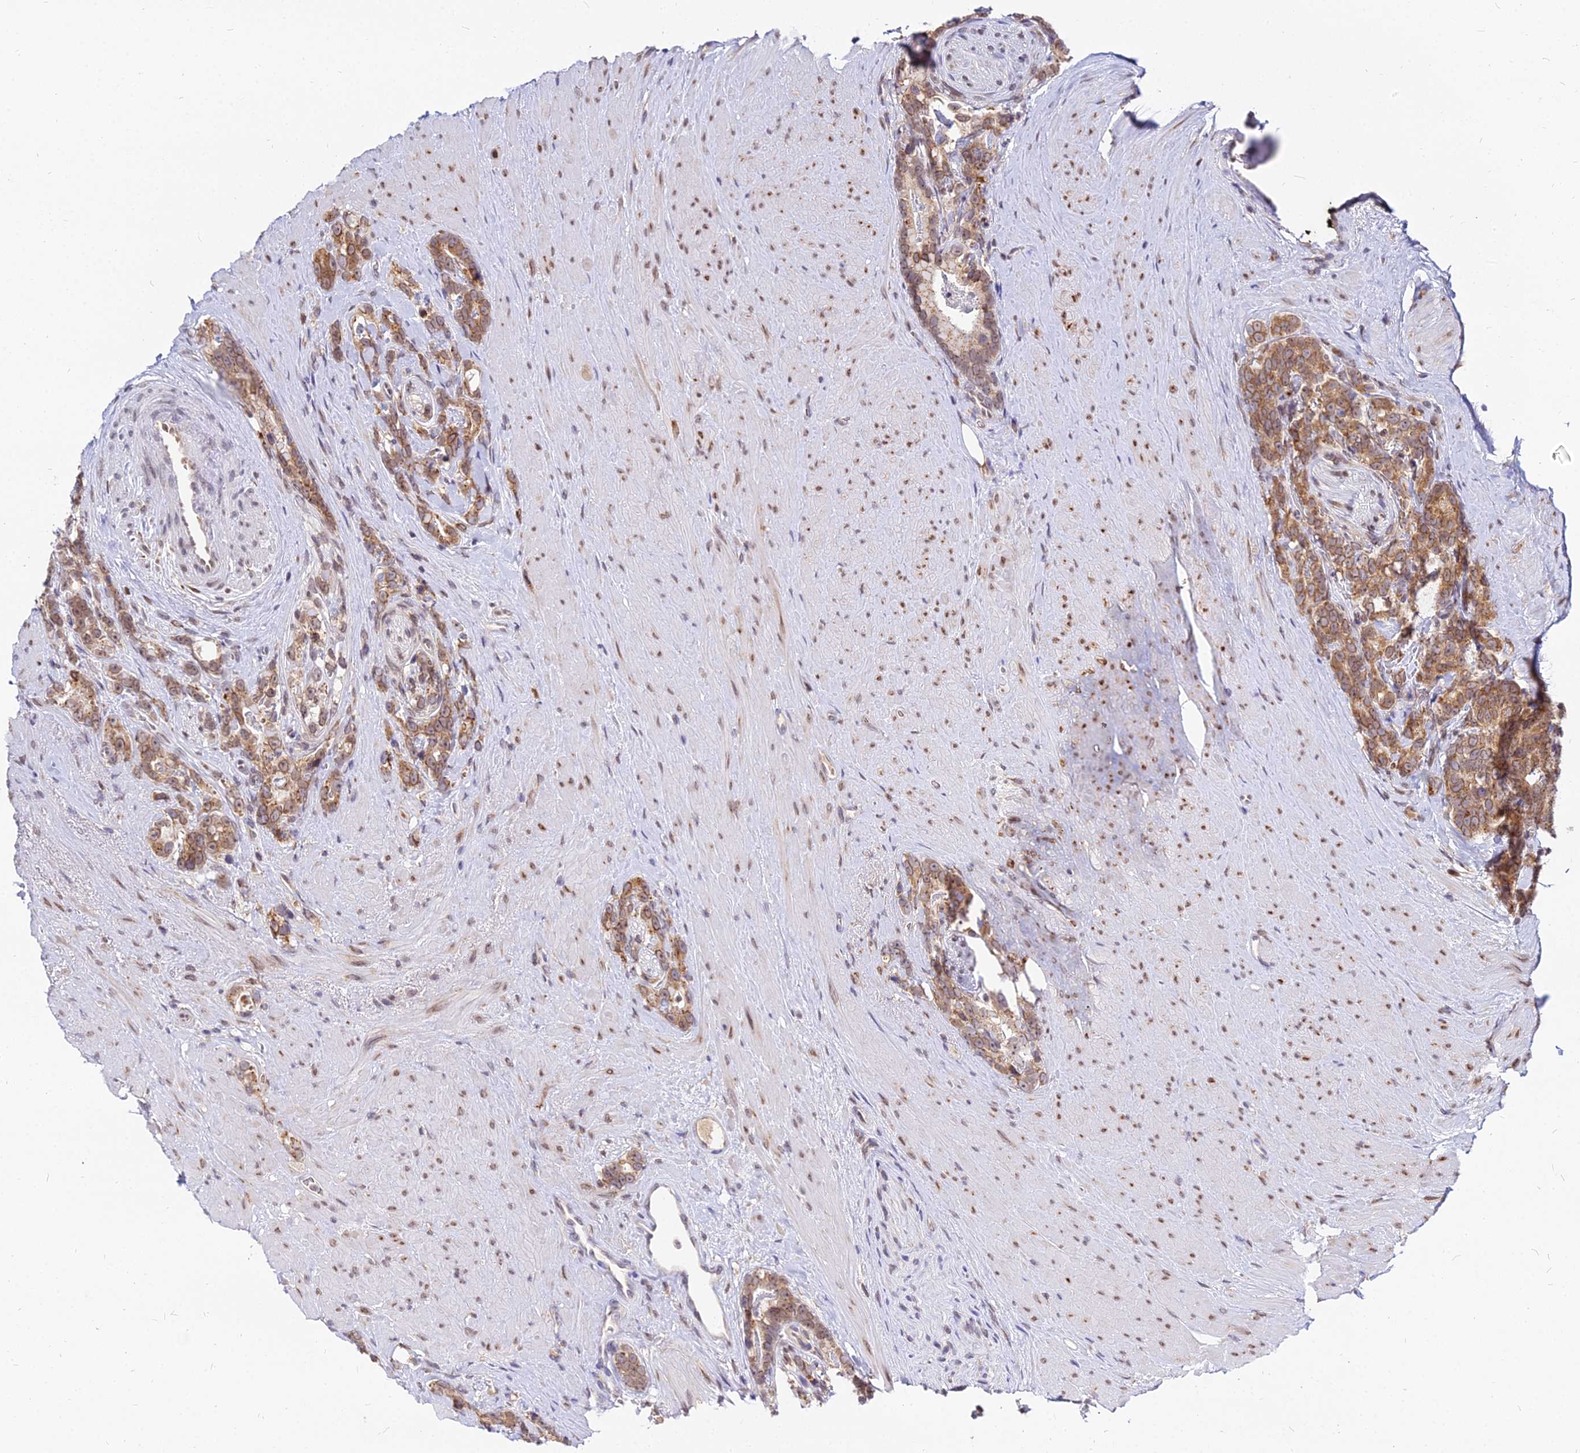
{"staining": {"intensity": "moderate", "quantity": ">75%", "location": "cytoplasmic/membranous"}, "tissue": "prostate cancer", "cell_type": "Tumor cells", "image_type": "cancer", "snomed": [{"axis": "morphology", "description": "Adenocarcinoma, High grade"}, {"axis": "topography", "description": "Prostate"}], "caption": "Adenocarcinoma (high-grade) (prostate) stained for a protein exhibits moderate cytoplasmic/membranous positivity in tumor cells. The staining was performed using DAB (3,3'-diaminobenzidine), with brown indicating positive protein expression. Nuclei are stained blue with hematoxylin.", "gene": "RNF121", "patient": {"sex": "male", "age": 74}}